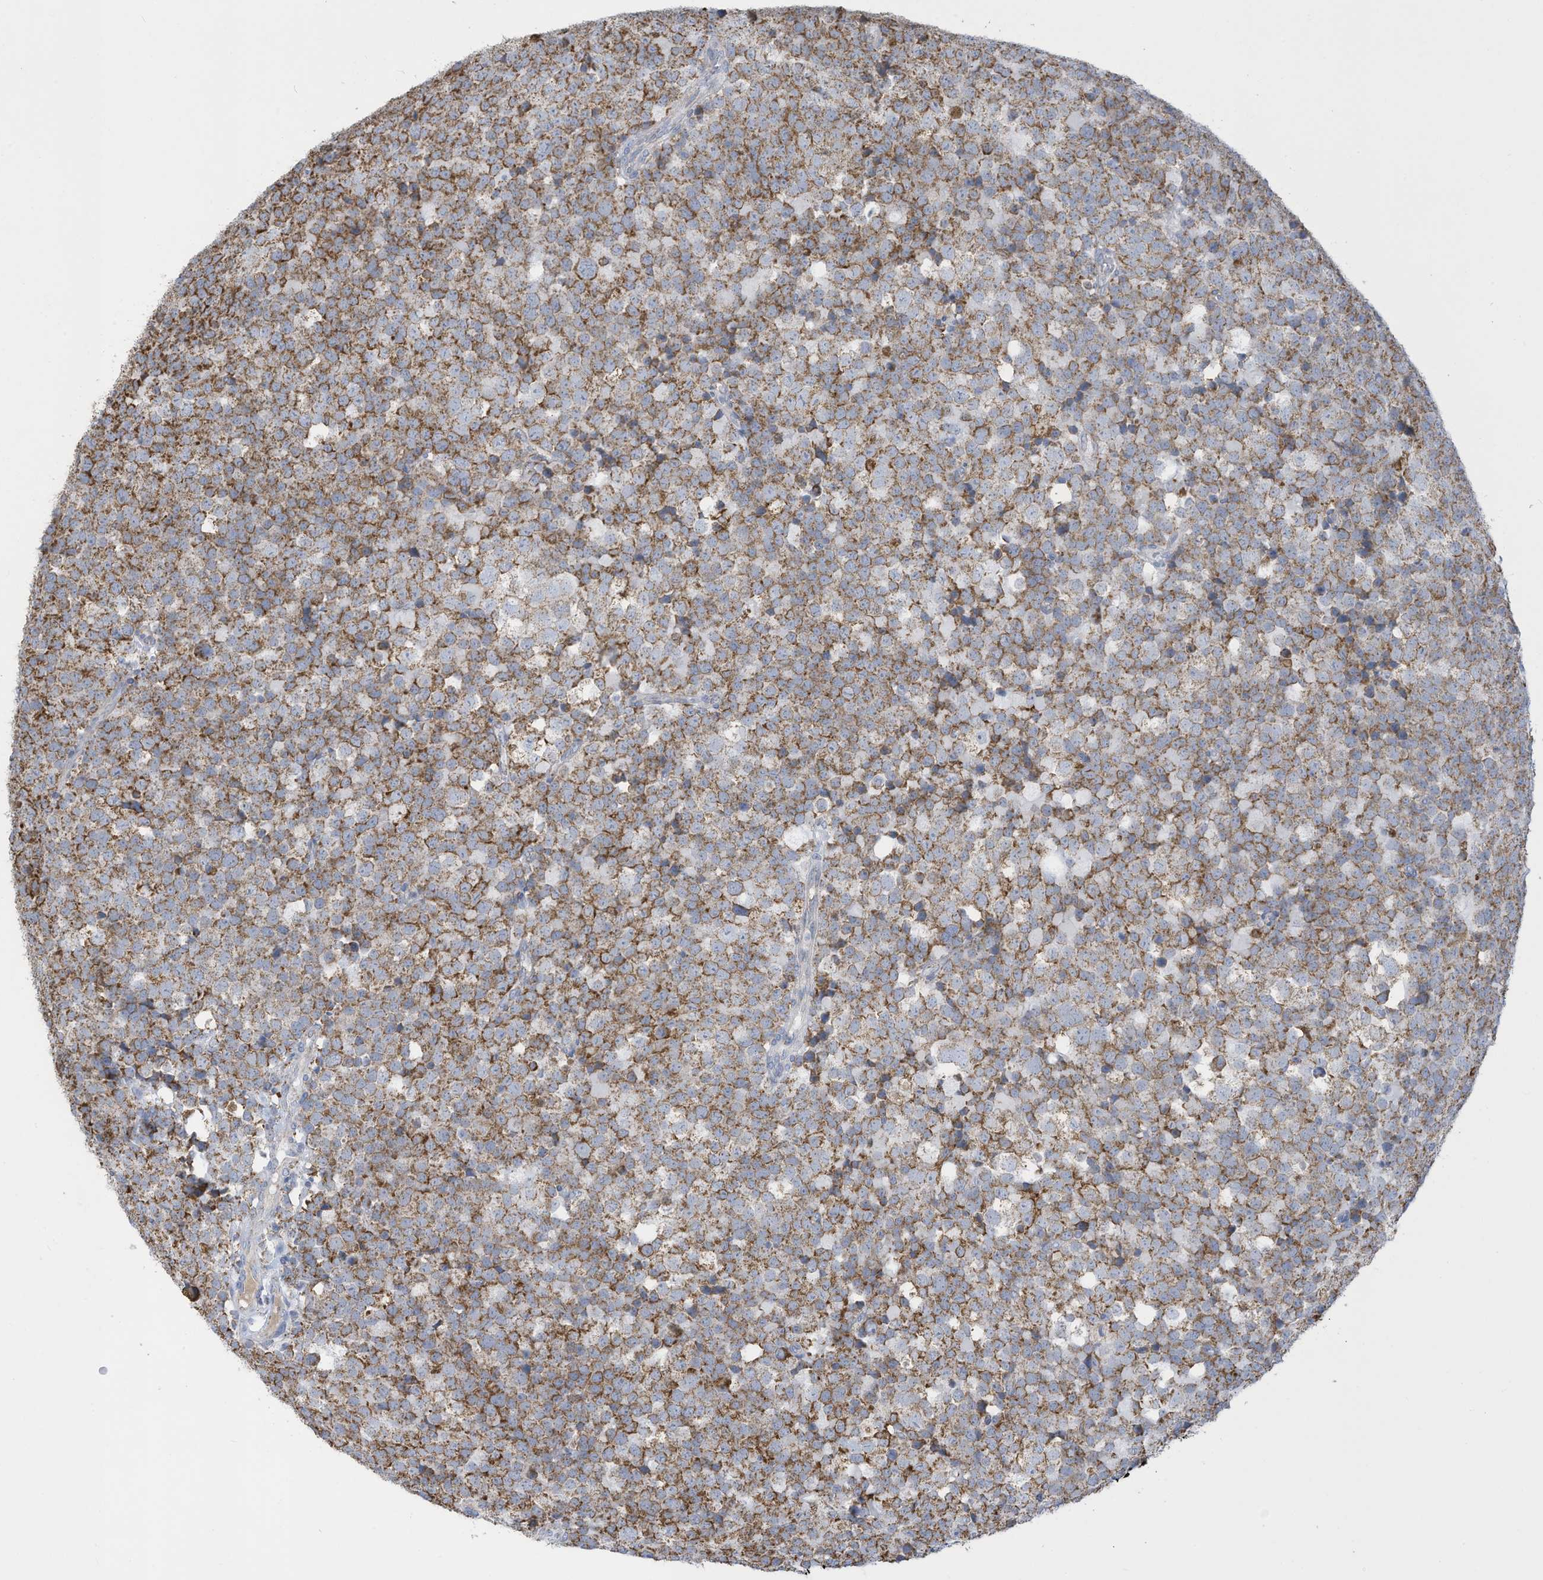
{"staining": {"intensity": "moderate", "quantity": ">75%", "location": "cytoplasmic/membranous"}, "tissue": "testis cancer", "cell_type": "Tumor cells", "image_type": "cancer", "snomed": [{"axis": "morphology", "description": "Seminoma, NOS"}, {"axis": "topography", "description": "Testis"}], "caption": "IHC staining of testis seminoma, which displays medium levels of moderate cytoplasmic/membranous staining in approximately >75% of tumor cells indicating moderate cytoplasmic/membranous protein positivity. The staining was performed using DAB (3,3'-diaminobenzidine) (brown) for protein detection and nuclei were counterstained in hematoxylin (blue).", "gene": "NLN", "patient": {"sex": "male", "age": 71}}